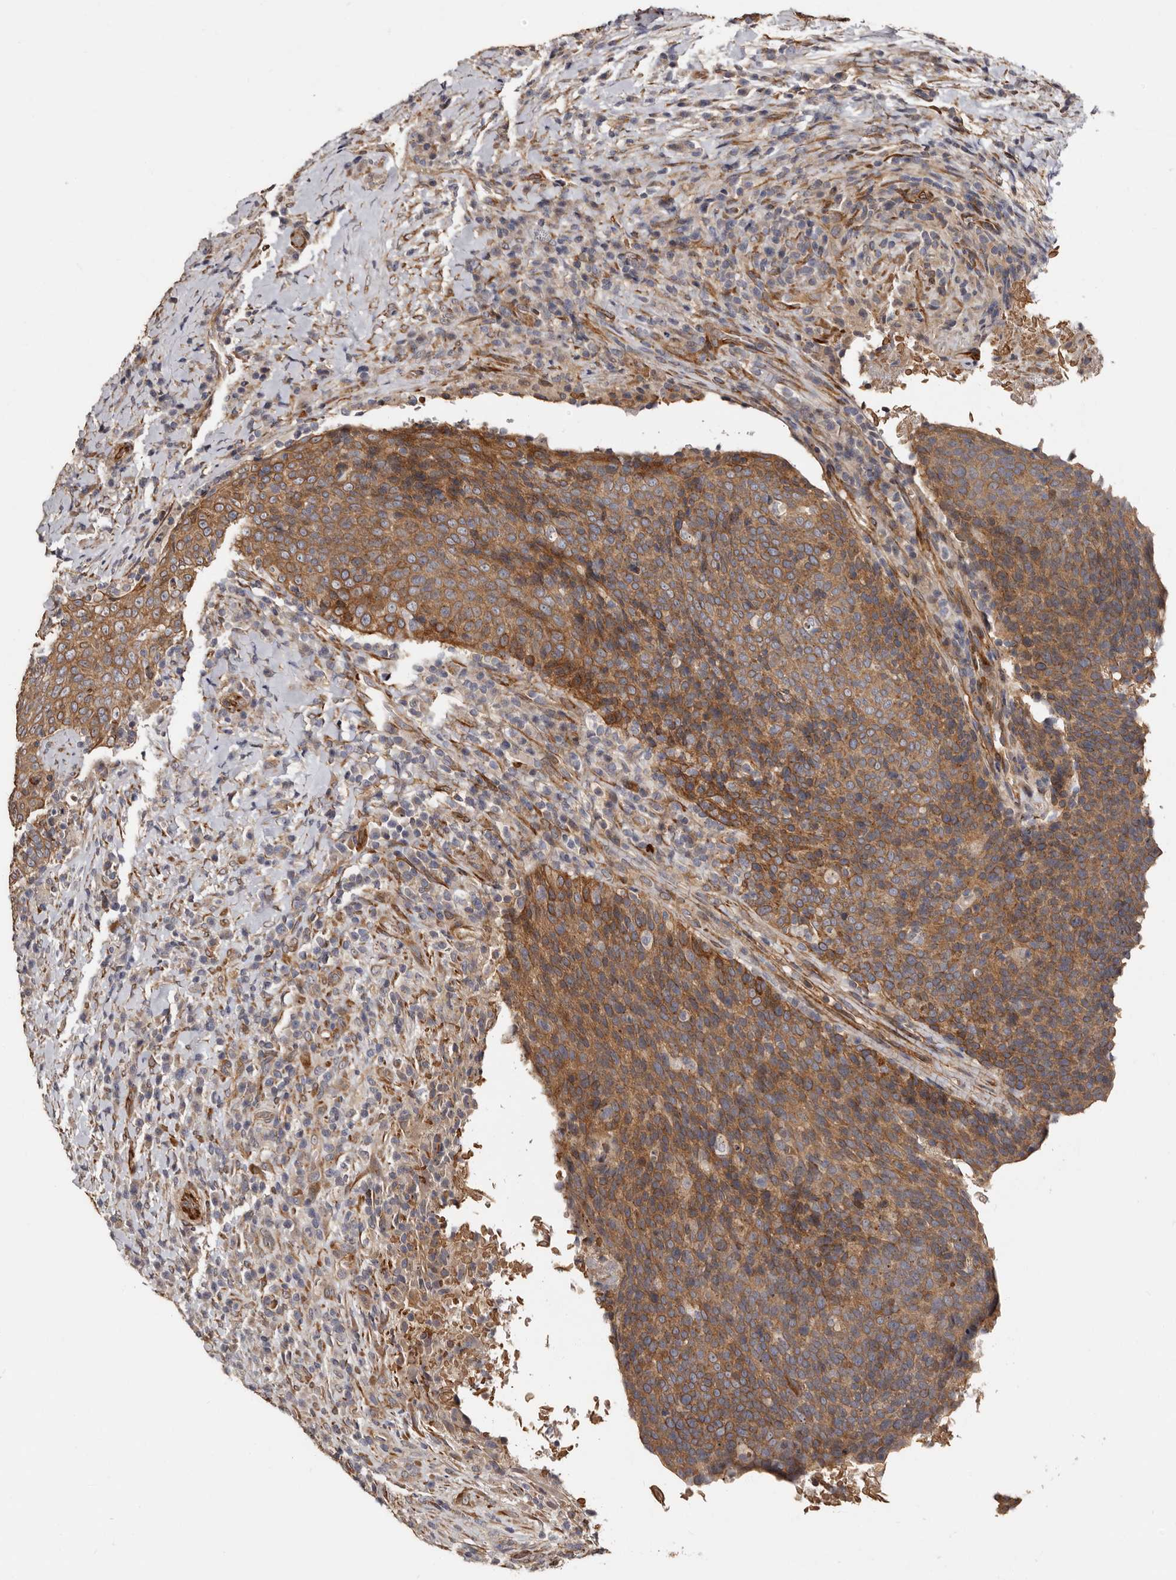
{"staining": {"intensity": "moderate", "quantity": ">75%", "location": "cytoplasmic/membranous"}, "tissue": "head and neck cancer", "cell_type": "Tumor cells", "image_type": "cancer", "snomed": [{"axis": "morphology", "description": "Squamous cell carcinoma, NOS"}, {"axis": "morphology", "description": "Squamous cell carcinoma, metastatic, NOS"}, {"axis": "topography", "description": "Lymph node"}, {"axis": "topography", "description": "Head-Neck"}], "caption": "The image demonstrates a brown stain indicating the presence of a protein in the cytoplasmic/membranous of tumor cells in head and neck squamous cell carcinoma.", "gene": "TBC1D22B", "patient": {"sex": "male", "age": 62}}